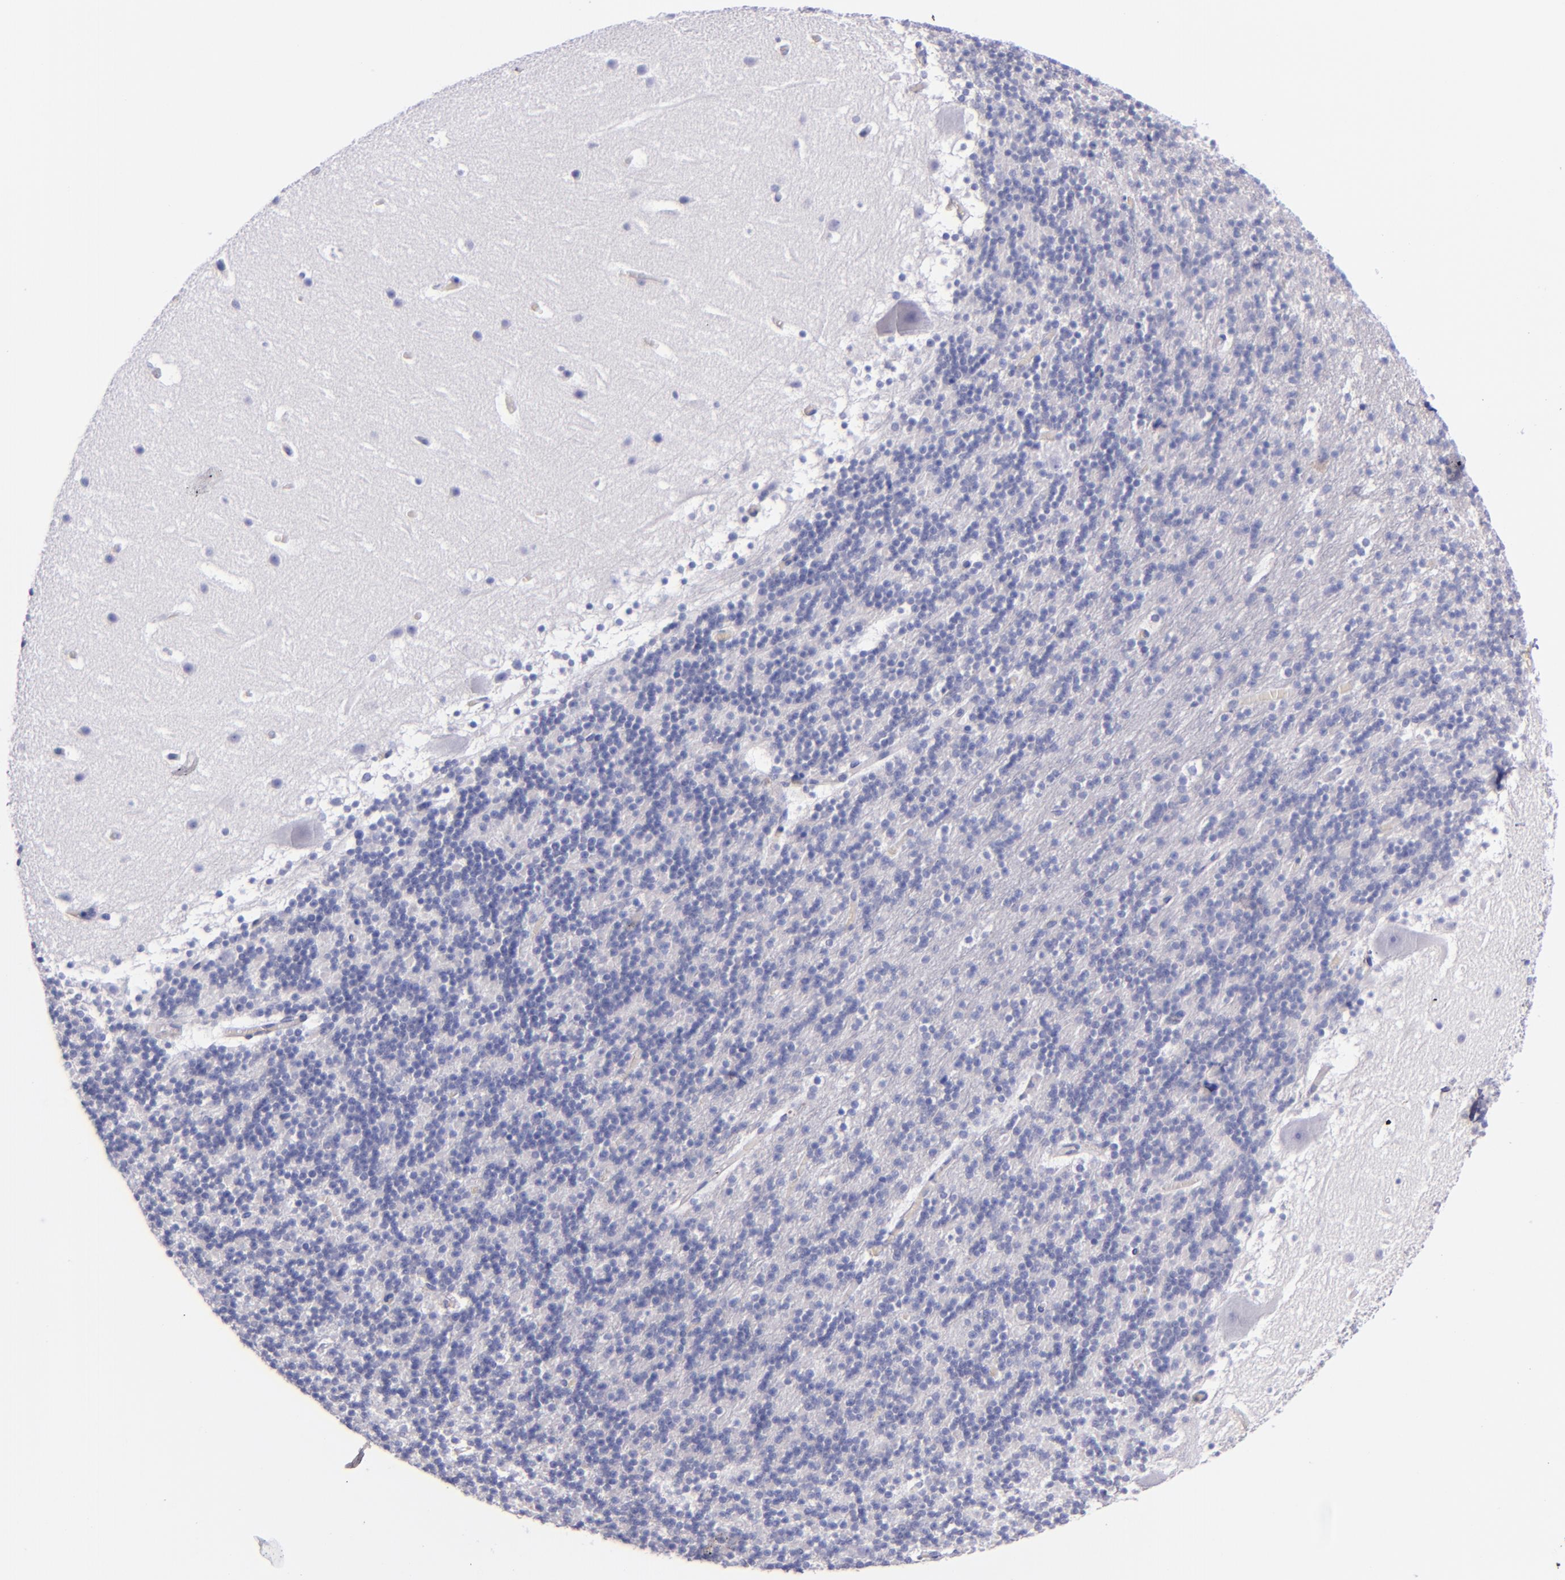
{"staining": {"intensity": "negative", "quantity": "none", "location": "none"}, "tissue": "cerebellum", "cell_type": "Cells in granular layer", "image_type": "normal", "snomed": [{"axis": "morphology", "description": "Normal tissue, NOS"}, {"axis": "topography", "description": "Cerebellum"}], "caption": "Immunohistochemical staining of normal human cerebellum displays no significant staining in cells in granular layer. (DAB immunohistochemistry with hematoxylin counter stain).", "gene": "LAG3", "patient": {"sex": "male", "age": 45}}